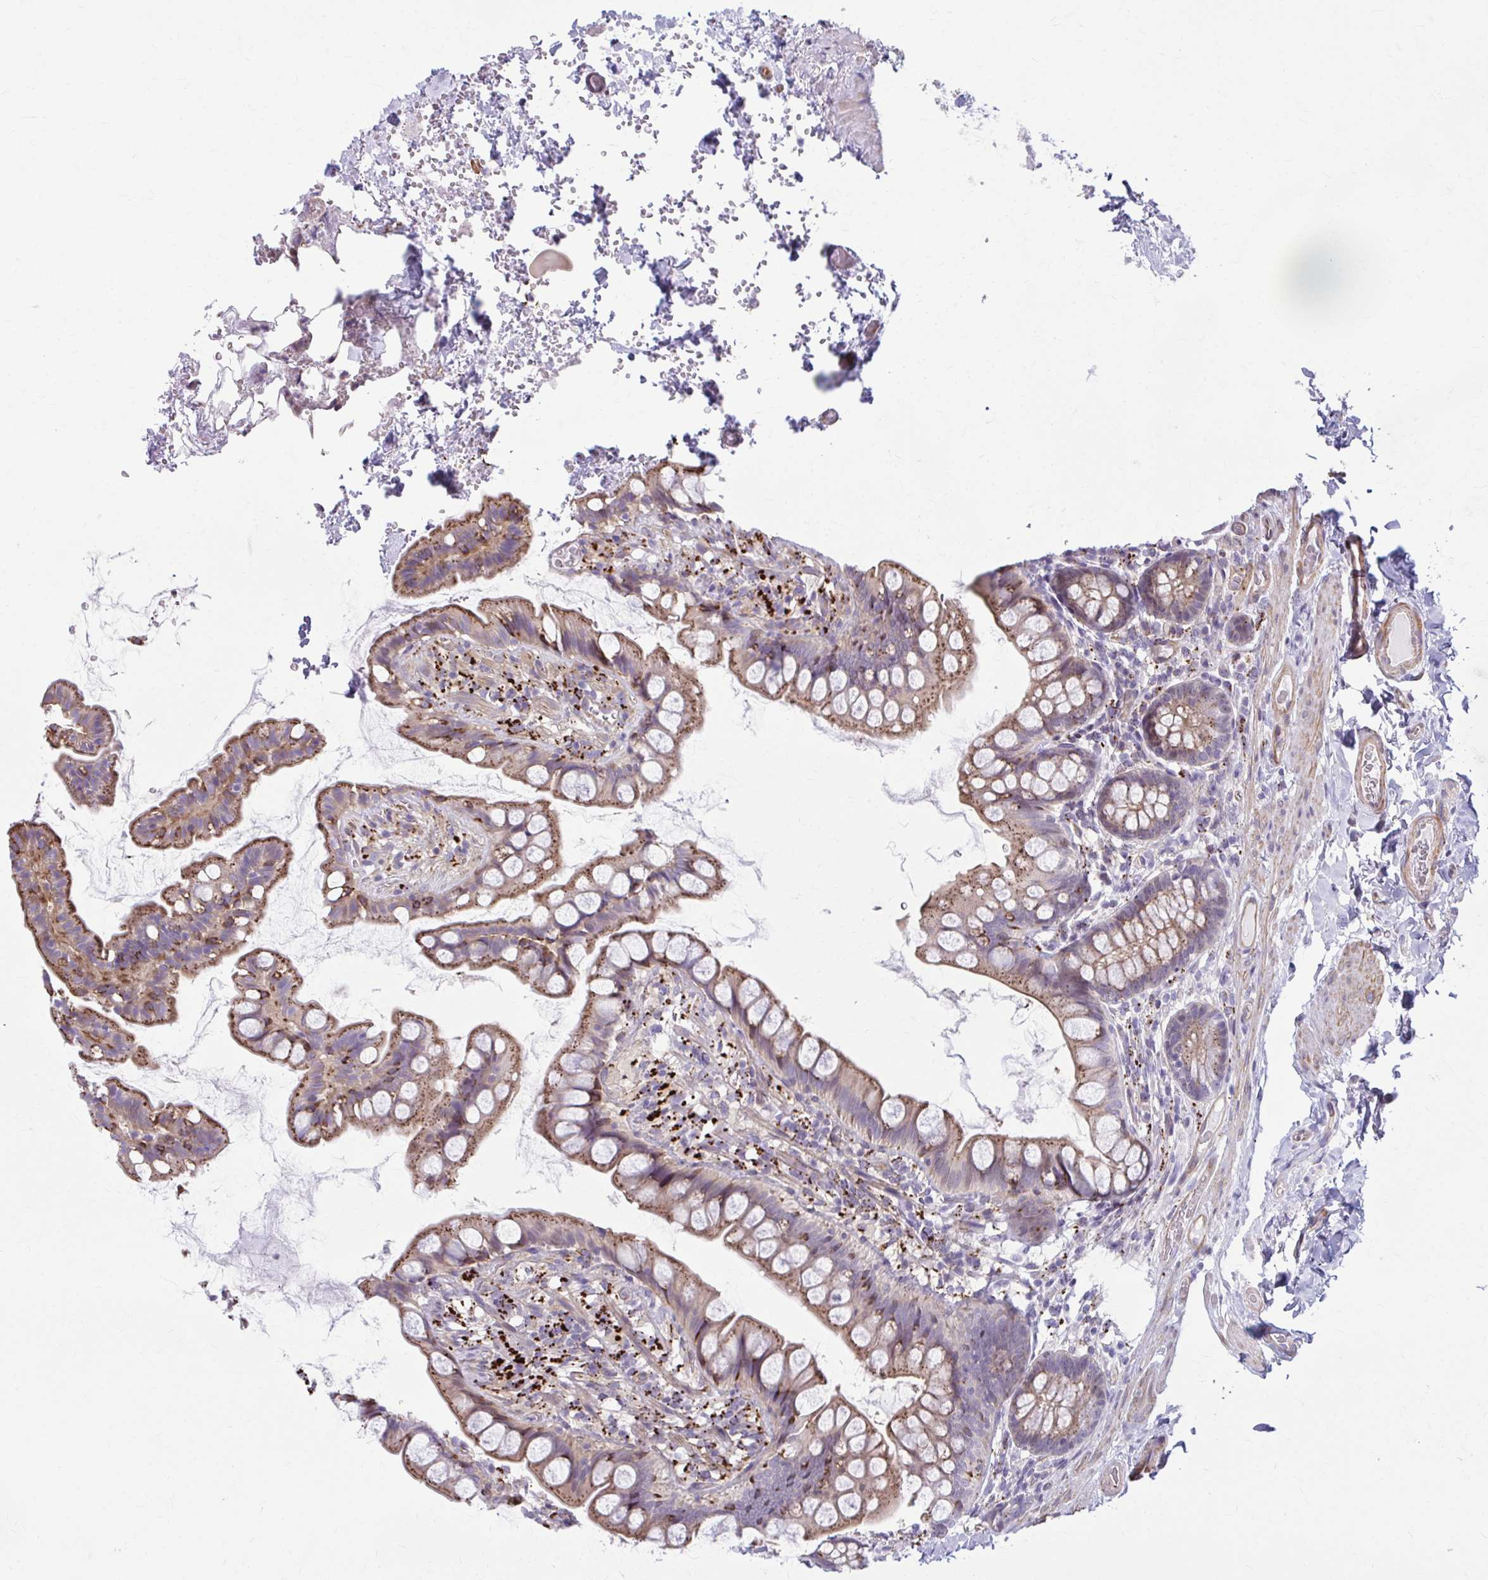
{"staining": {"intensity": "strong", "quantity": ">75%", "location": "cytoplasmic/membranous"}, "tissue": "small intestine", "cell_type": "Glandular cells", "image_type": "normal", "snomed": [{"axis": "morphology", "description": "Normal tissue, NOS"}, {"axis": "topography", "description": "Small intestine"}], "caption": "Human small intestine stained with a brown dye shows strong cytoplasmic/membranous positive staining in approximately >75% of glandular cells.", "gene": "LRRC4B", "patient": {"sex": "male", "age": 70}}